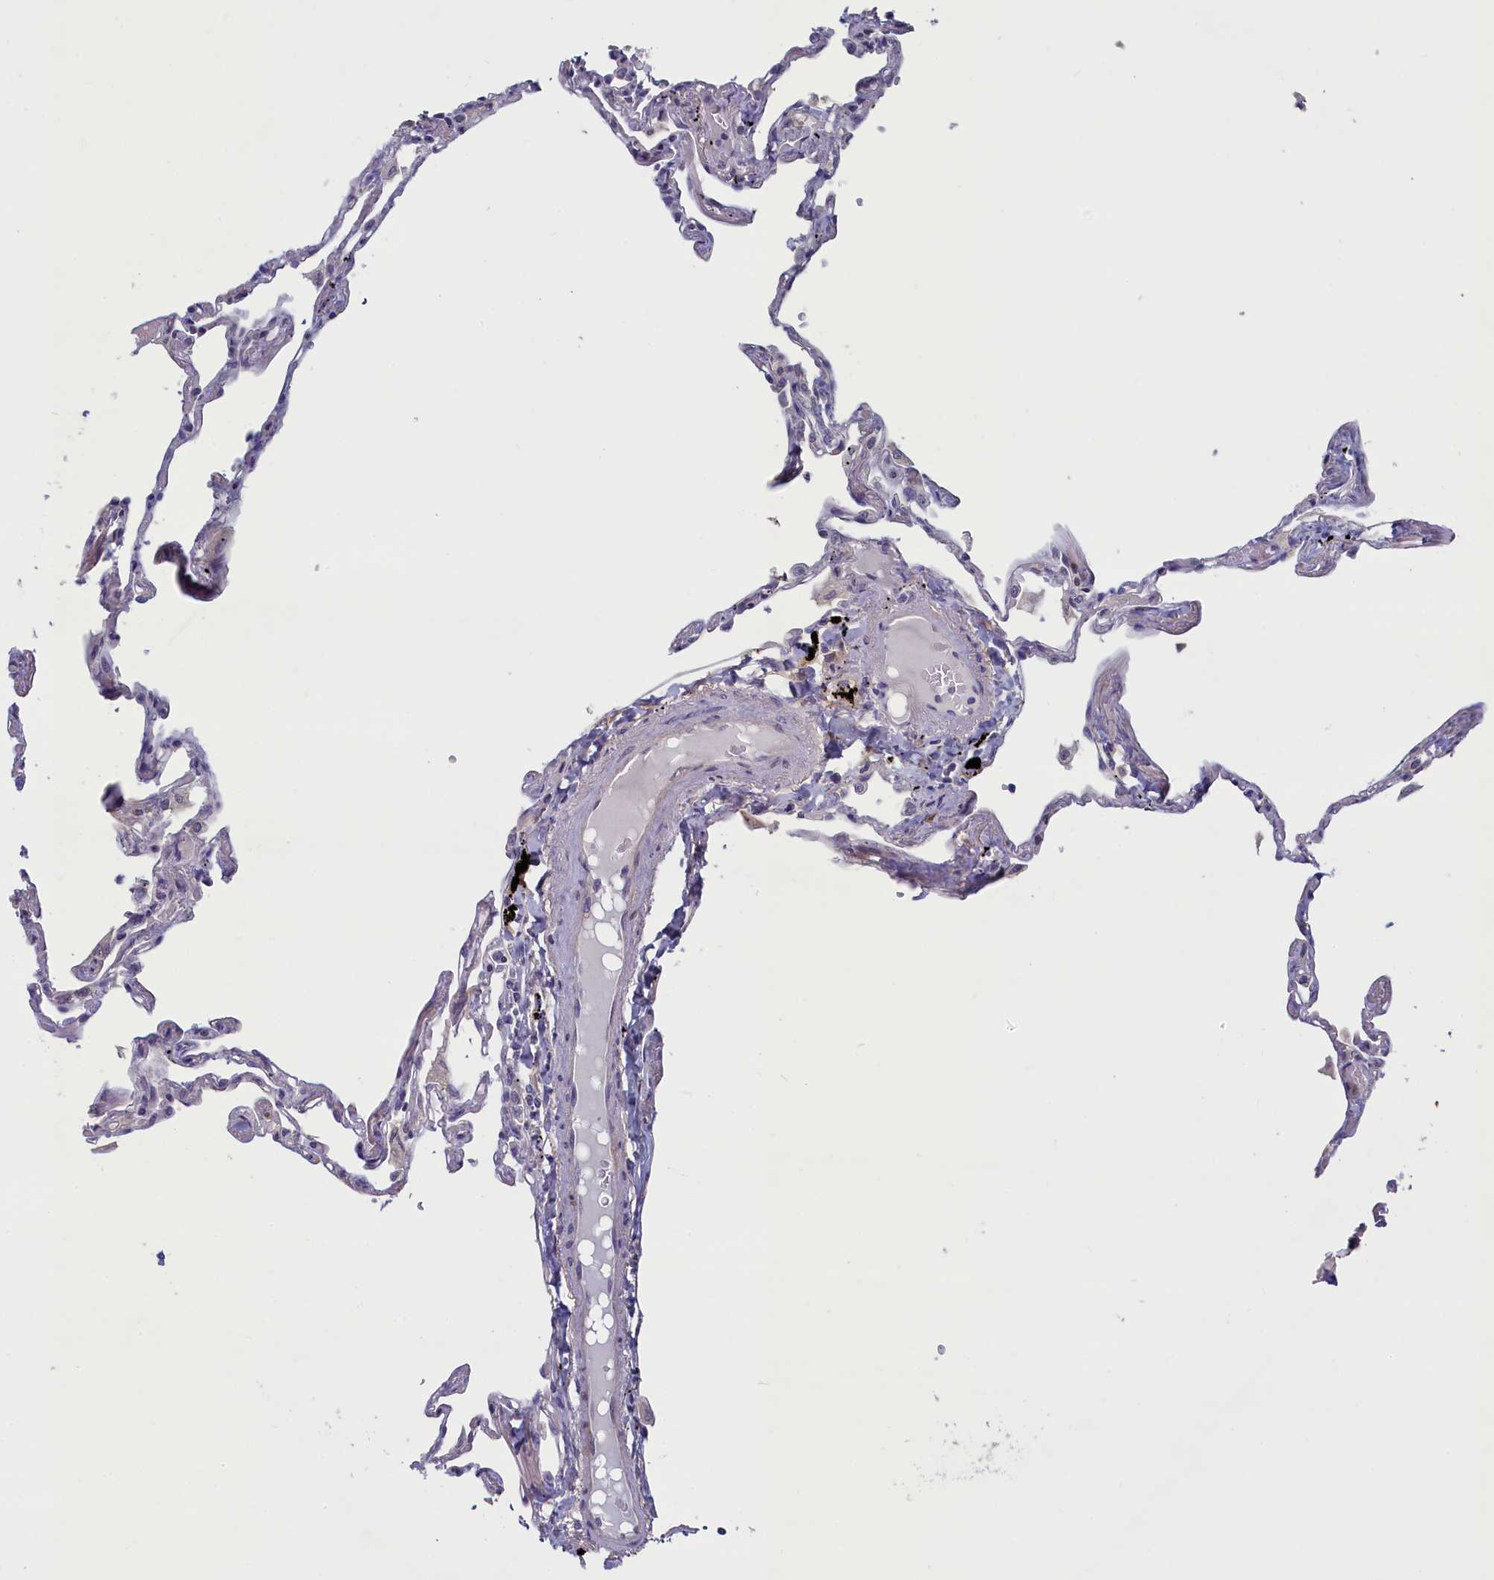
{"staining": {"intensity": "negative", "quantity": "none", "location": "none"}, "tissue": "lung", "cell_type": "Alveolar cells", "image_type": "normal", "snomed": [{"axis": "morphology", "description": "Normal tissue, NOS"}, {"axis": "topography", "description": "Lung"}], "caption": "IHC photomicrograph of normal lung: human lung stained with DAB (3,3'-diaminobenzidine) exhibits no significant protein staining in alveolar cells.", "gene": "UCHL3", "patient": {"sex": "female", "age": 67}}